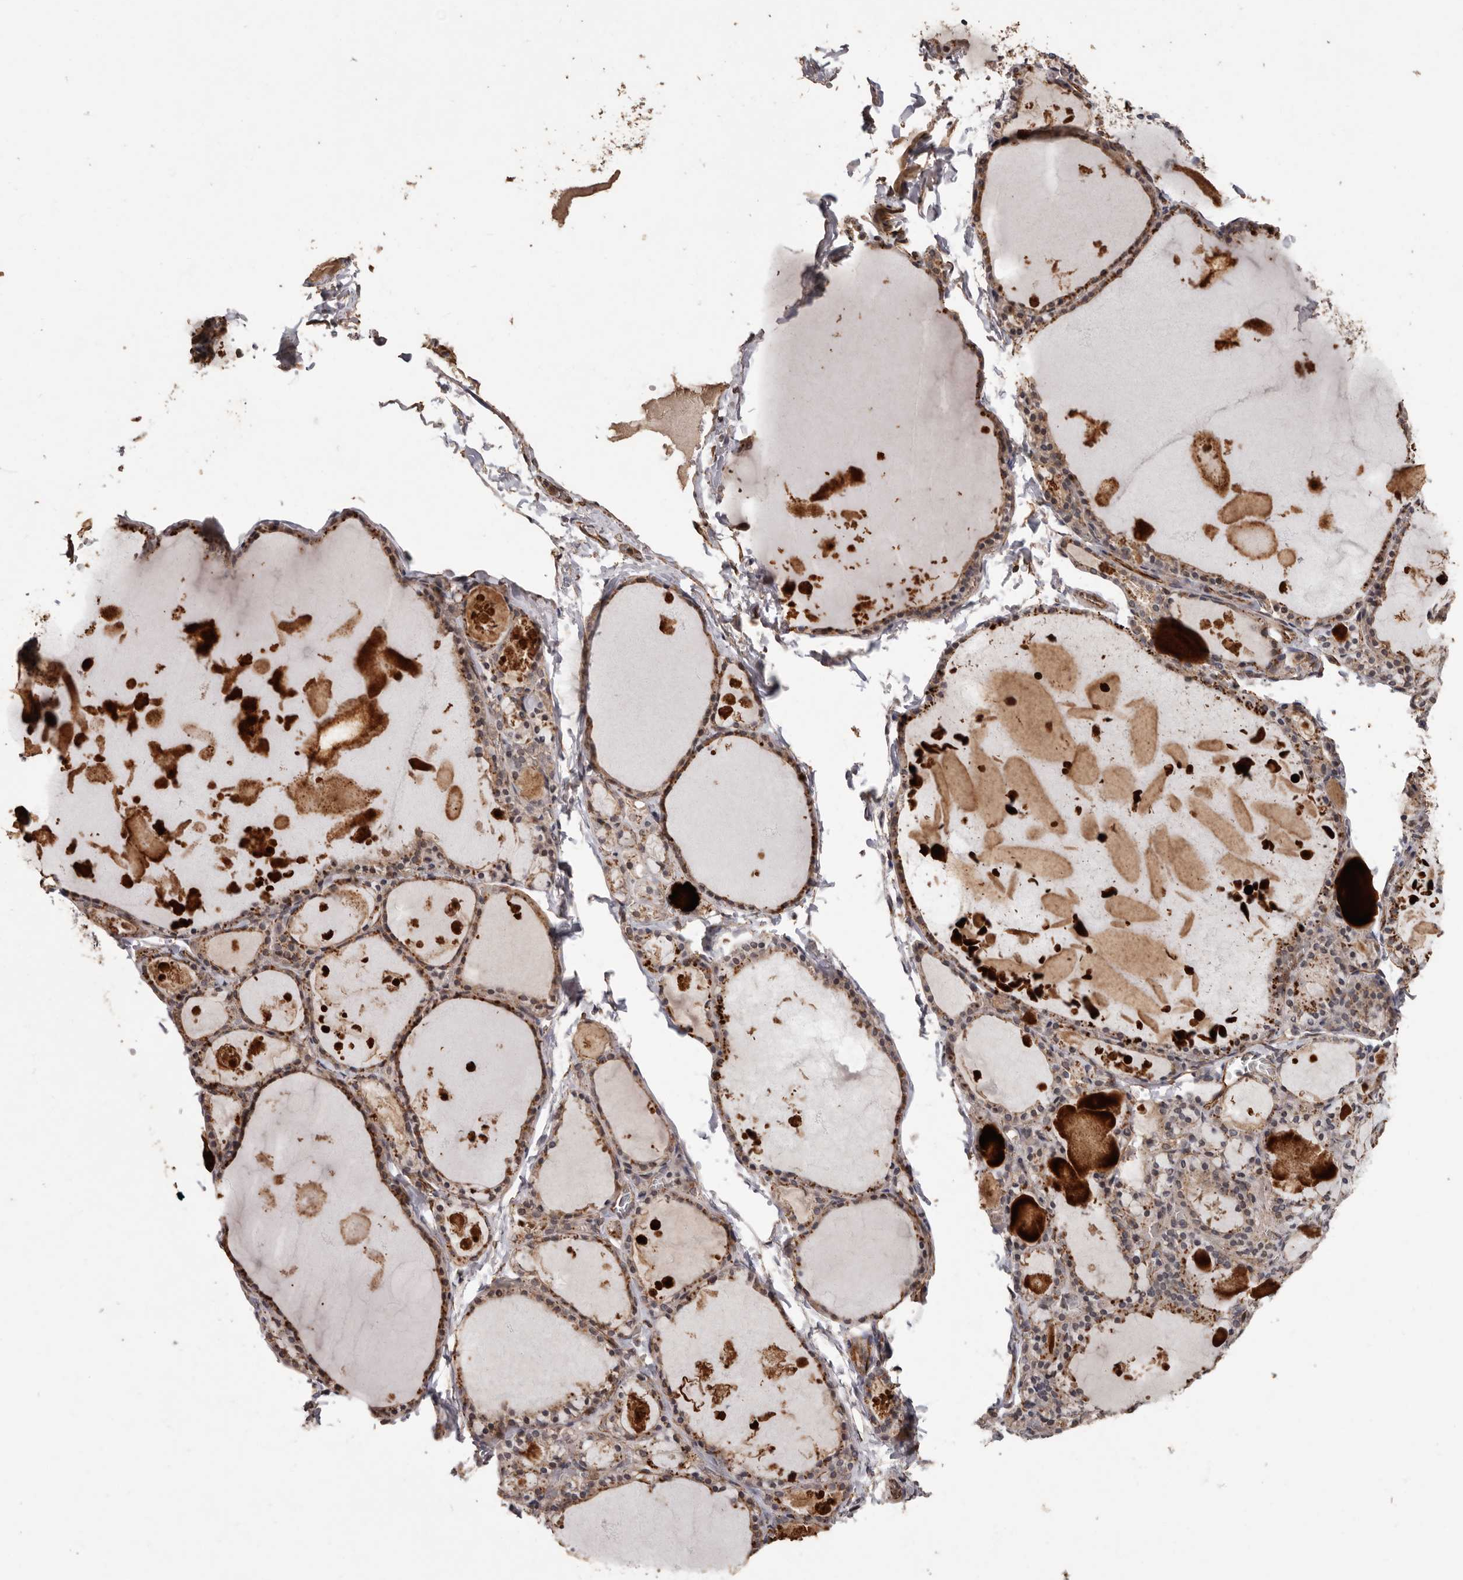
{"staining": {"intensity": "moderate", "quantity": ">75%", "location": "cytoplasmic/membranous"}, "tissue": "thyroid gland", "cell_type": "Glandular cells", "image_type": "normal", "snomed": [{"axis": "morphology", "description": "Normal tissue, NOS"}, {"axis": "topography", "description": "Thyroid gland"}], "caption": "IHC staining of normal thyroid gland, which demonstrates medium levels of moderate cytoplasmic/membranous staining in approximately >75% of glandular cells indicating moderate cytoplasmic/membranous protein staining. The staining was performed using DAB (brown) for protein detection and nuclei were counterstained in hematoxylin (blue).", "gene": "BRAT1", "patient": {"sex": "male", "age": 56}}